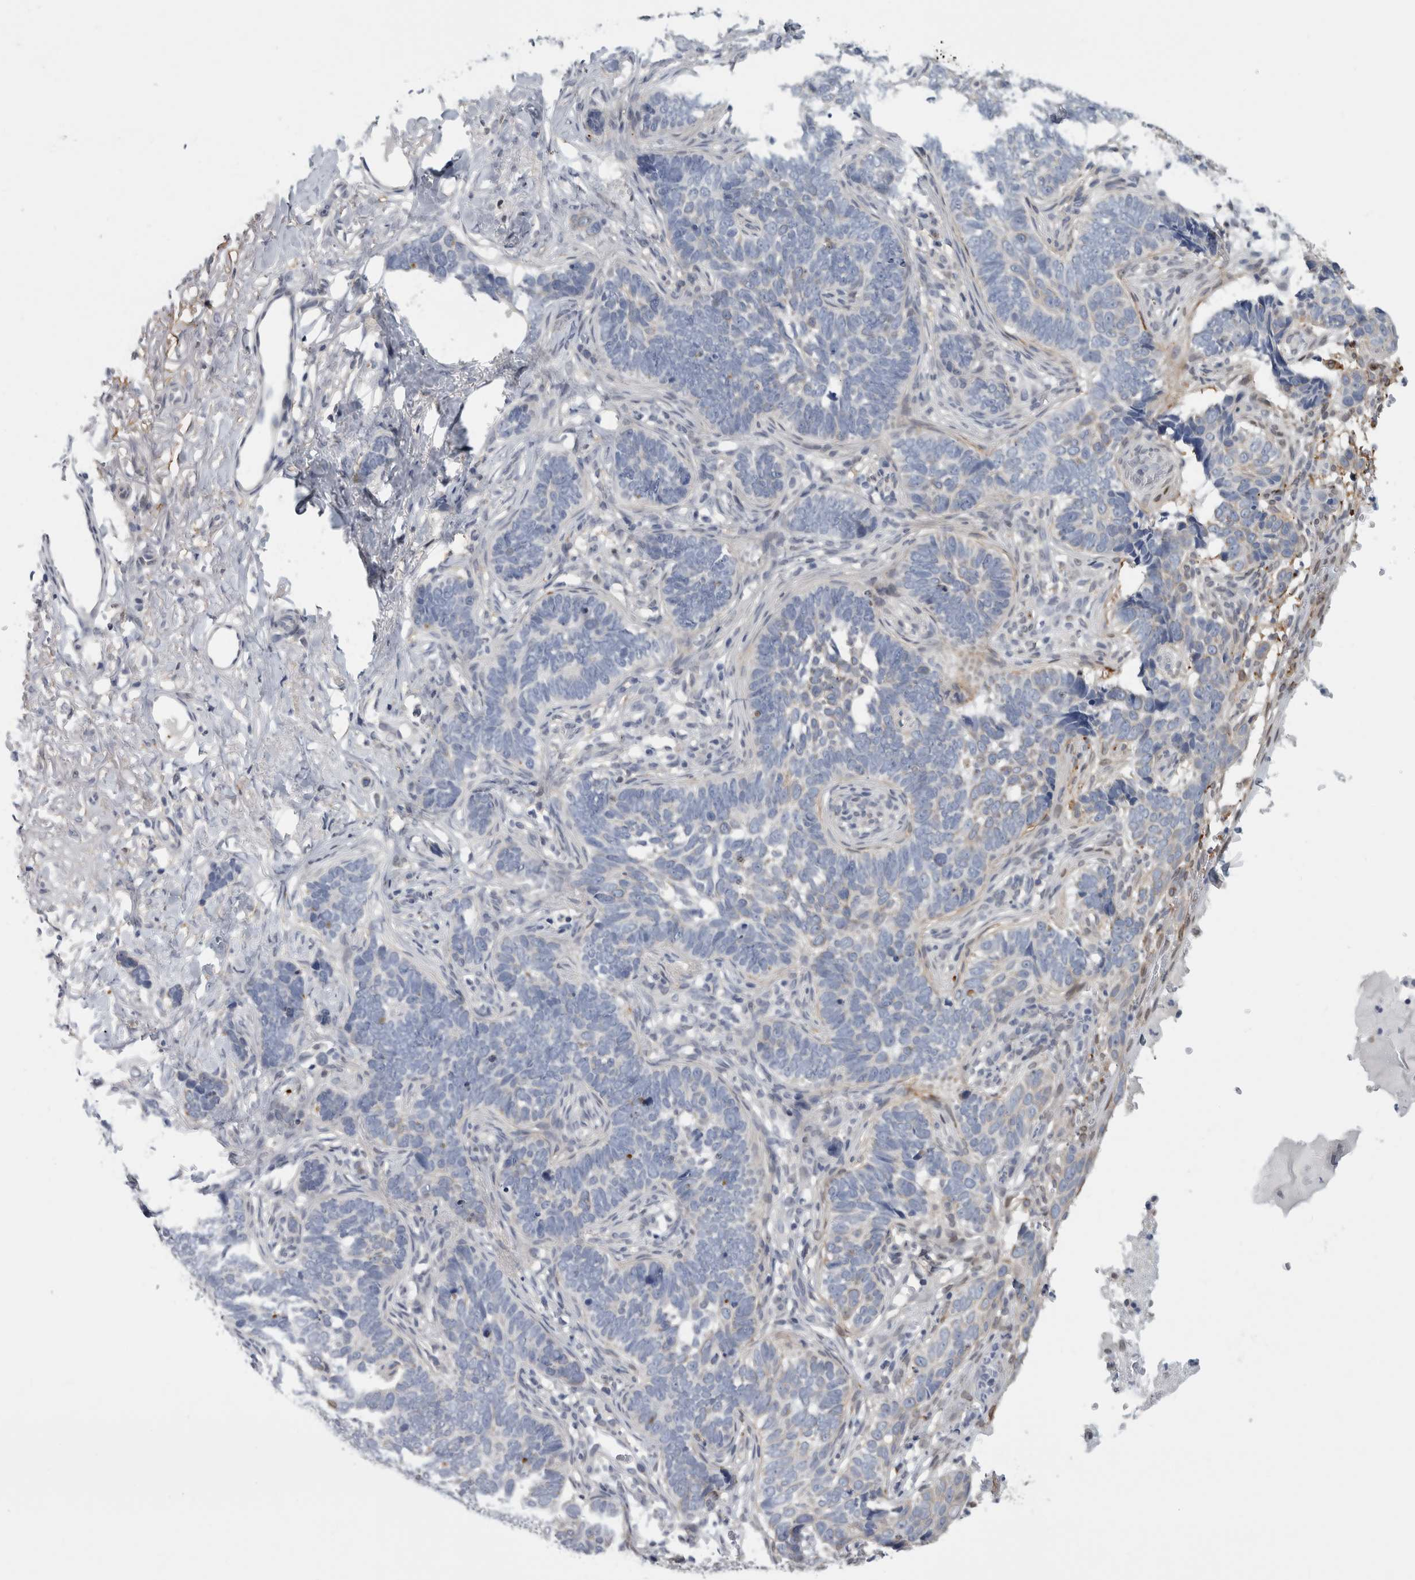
{"staining": {"intensity": "negative", "quantity": "none", "location": "none"}, "tissue": "skin cancer", "cell_type": "Tumor cells", "image_type": "cancer", "snomed": [{"axis": "morphology", "description": "Normal tissue, NOS"}, {"axis": "morphology", "description": "Basal cell carcinoma"}, {"axis": "topography", "description": "Skin"}], "caption": "Immunohistochemical staining of human skin basal cell carcinoma displays no significant staining in tumor cells.", "gene": "DNAJC24", "patient": {"sex": "male", "age": 77}}